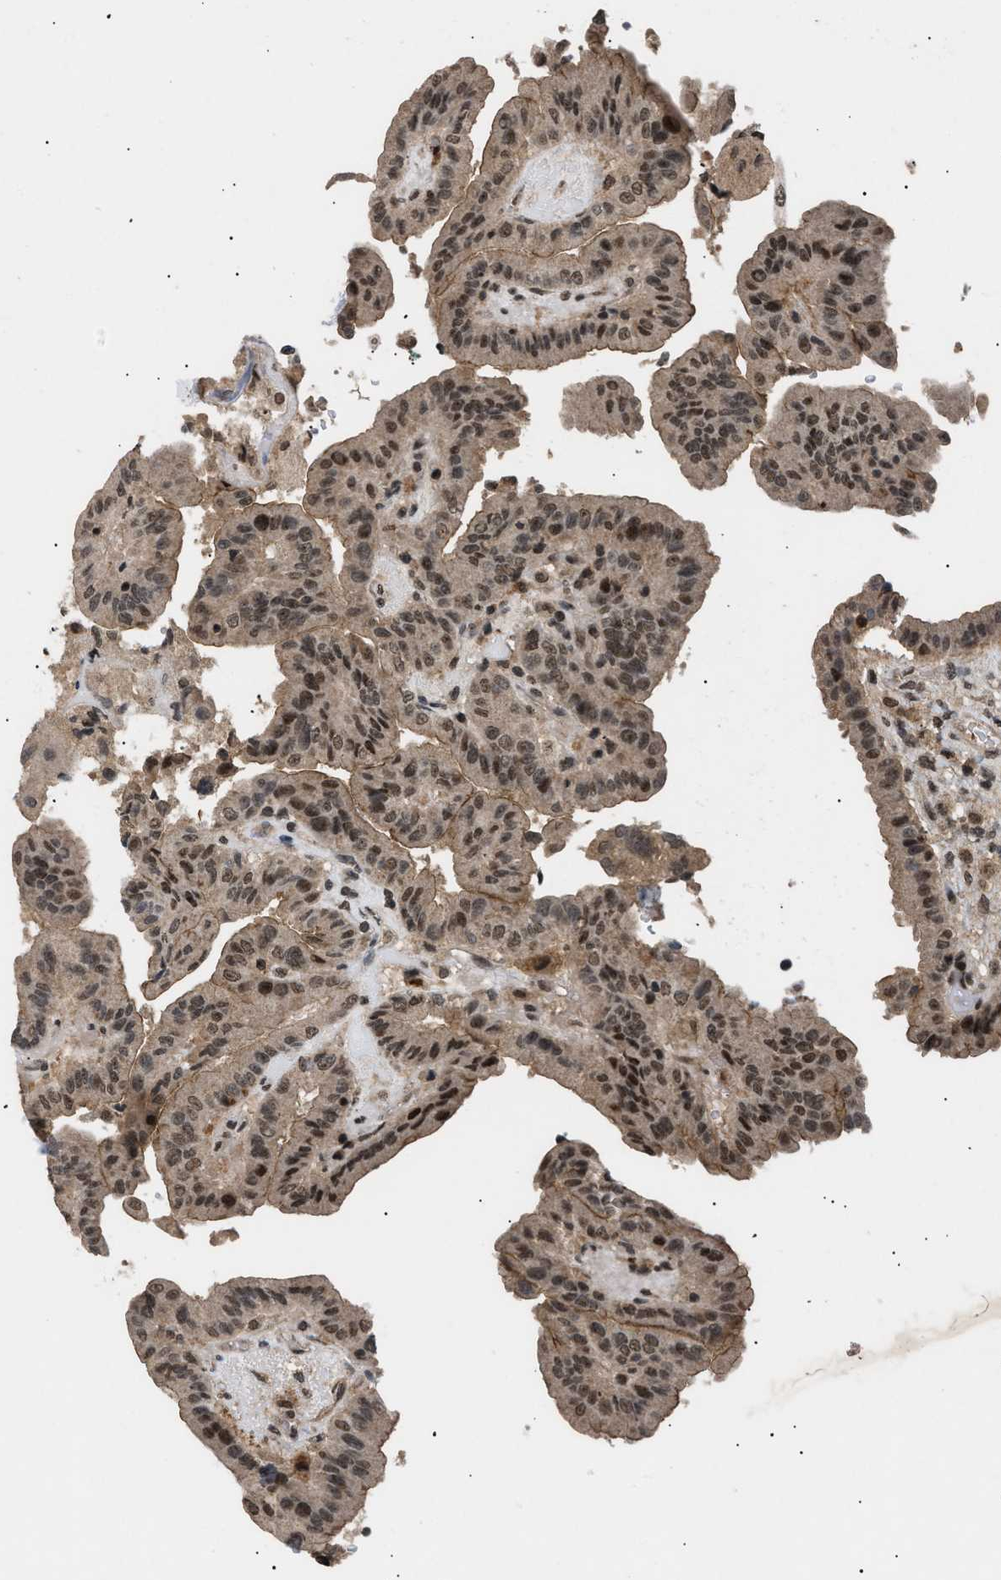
{"staining": {"intensity": "moderate", "quantity": ">75%", "location": "cytoplasmic/membranous,nuclear"}, "tissue": "thyroid cancer", "cell_type": "Tumor cells", "image_type": "cancer", "snomed": [{"axis": "morphology", "description": "Papillary adenocarcinoma, NOS"}, {"axis": "topography", "description": "Thyroid gland"}], "caption": "This is a micrograph of IHC staining of thyroid papillary adenocarcinoma, which shows moderate staining in the cytoplasmic/membranous and nuclear of tumor cells.", "gene": "RBM5", "patient": {"sex": "male", "age": 33}}